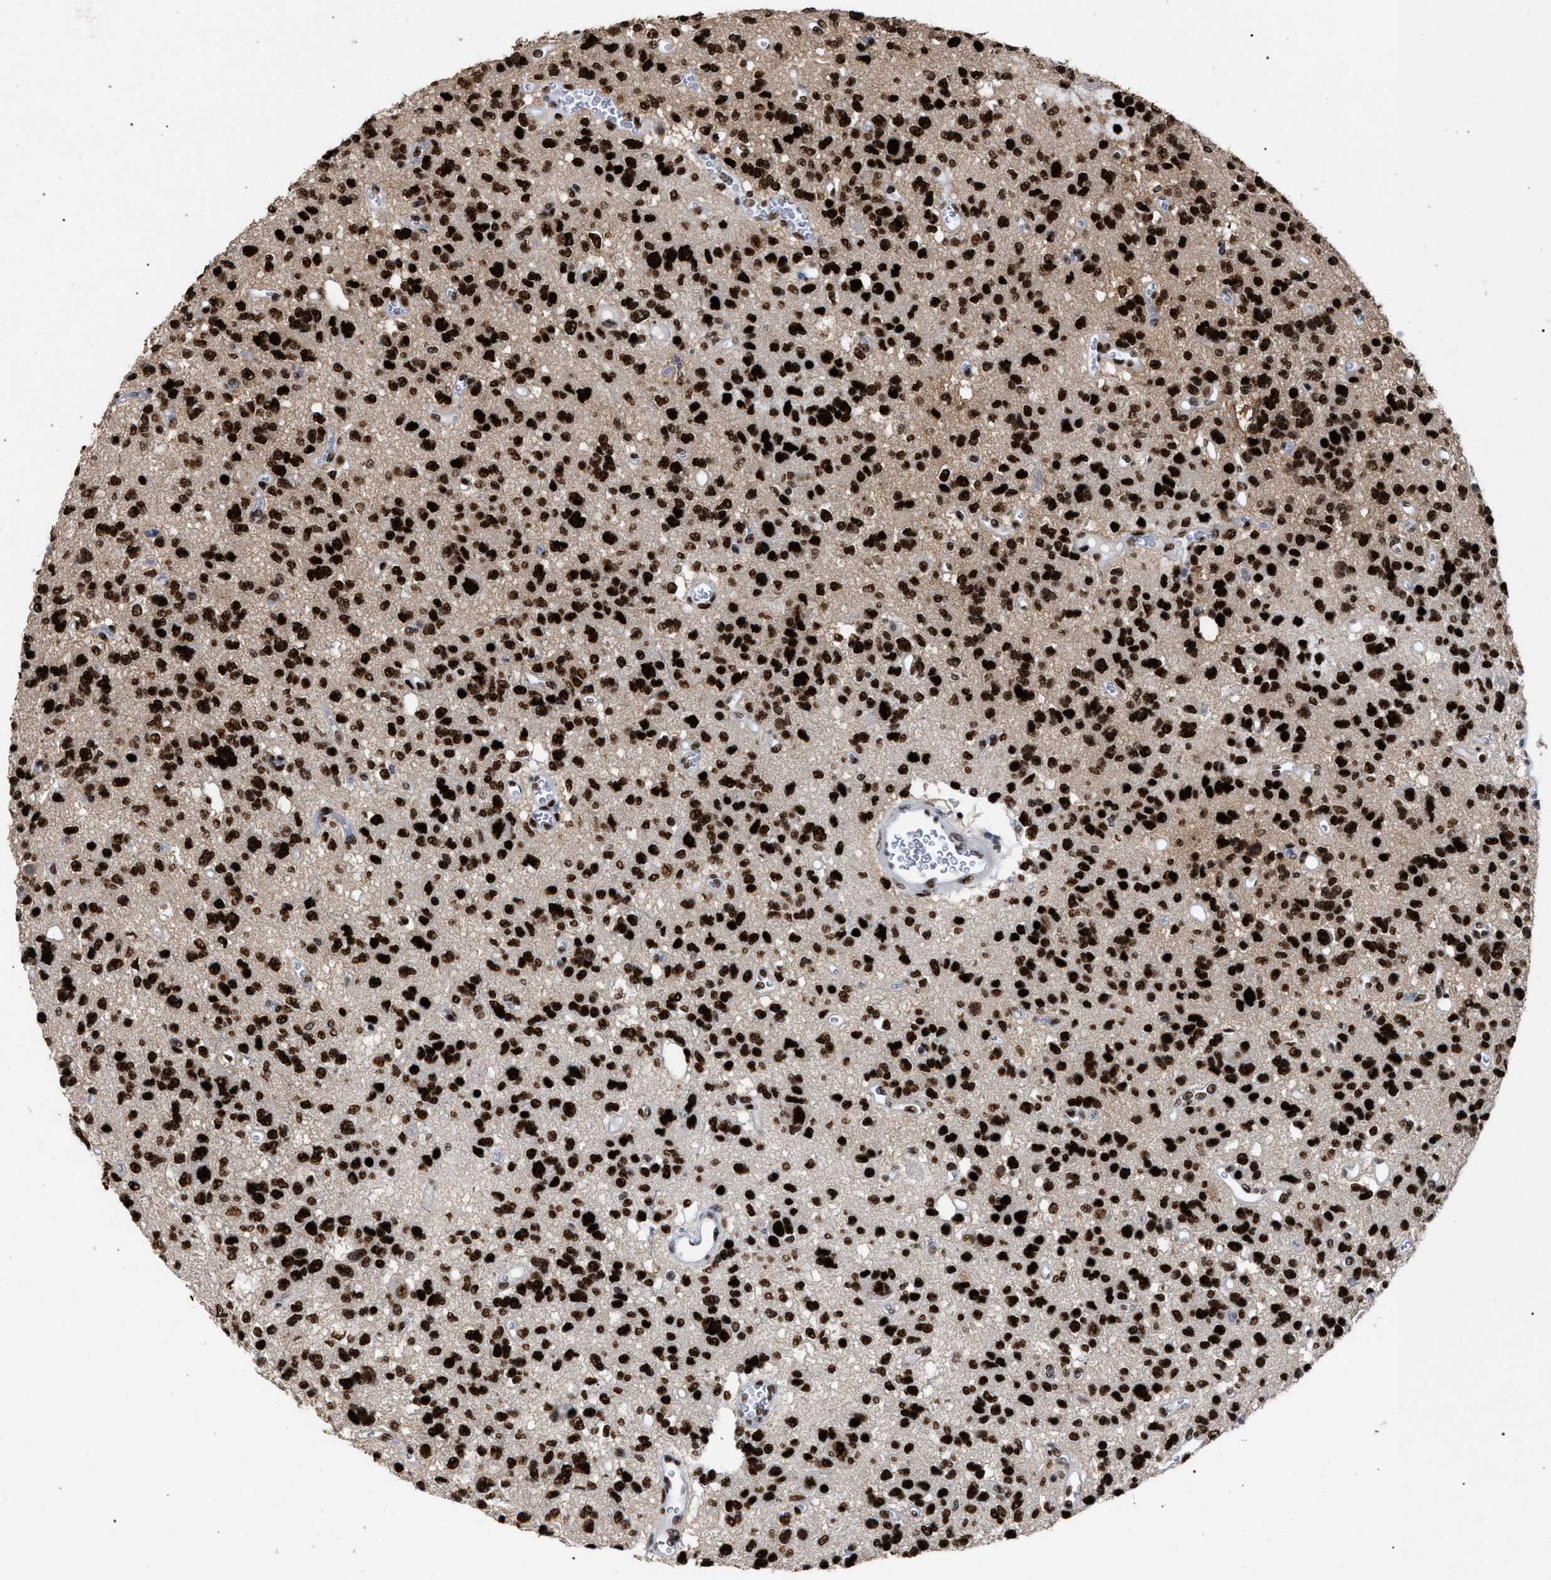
{"staining": {"intensity": "strong", "quantity": ">75%", "location": "nuclear"}, "tissue": "glioma", "cell_type": "Tumor cells", "image_type": "cancer", "snomed": [{"axis": "morphology", "description": "Glioma, malignant, Low grade"}, {"axis": "topography", "description": "Brain"}], "caption": "Tumor cells display high levels of strong nuclear expression in approximately >75% of cells in human glioma.", "gene": "TP53BP1", "patient": {"sex": "male", "age": 38}}